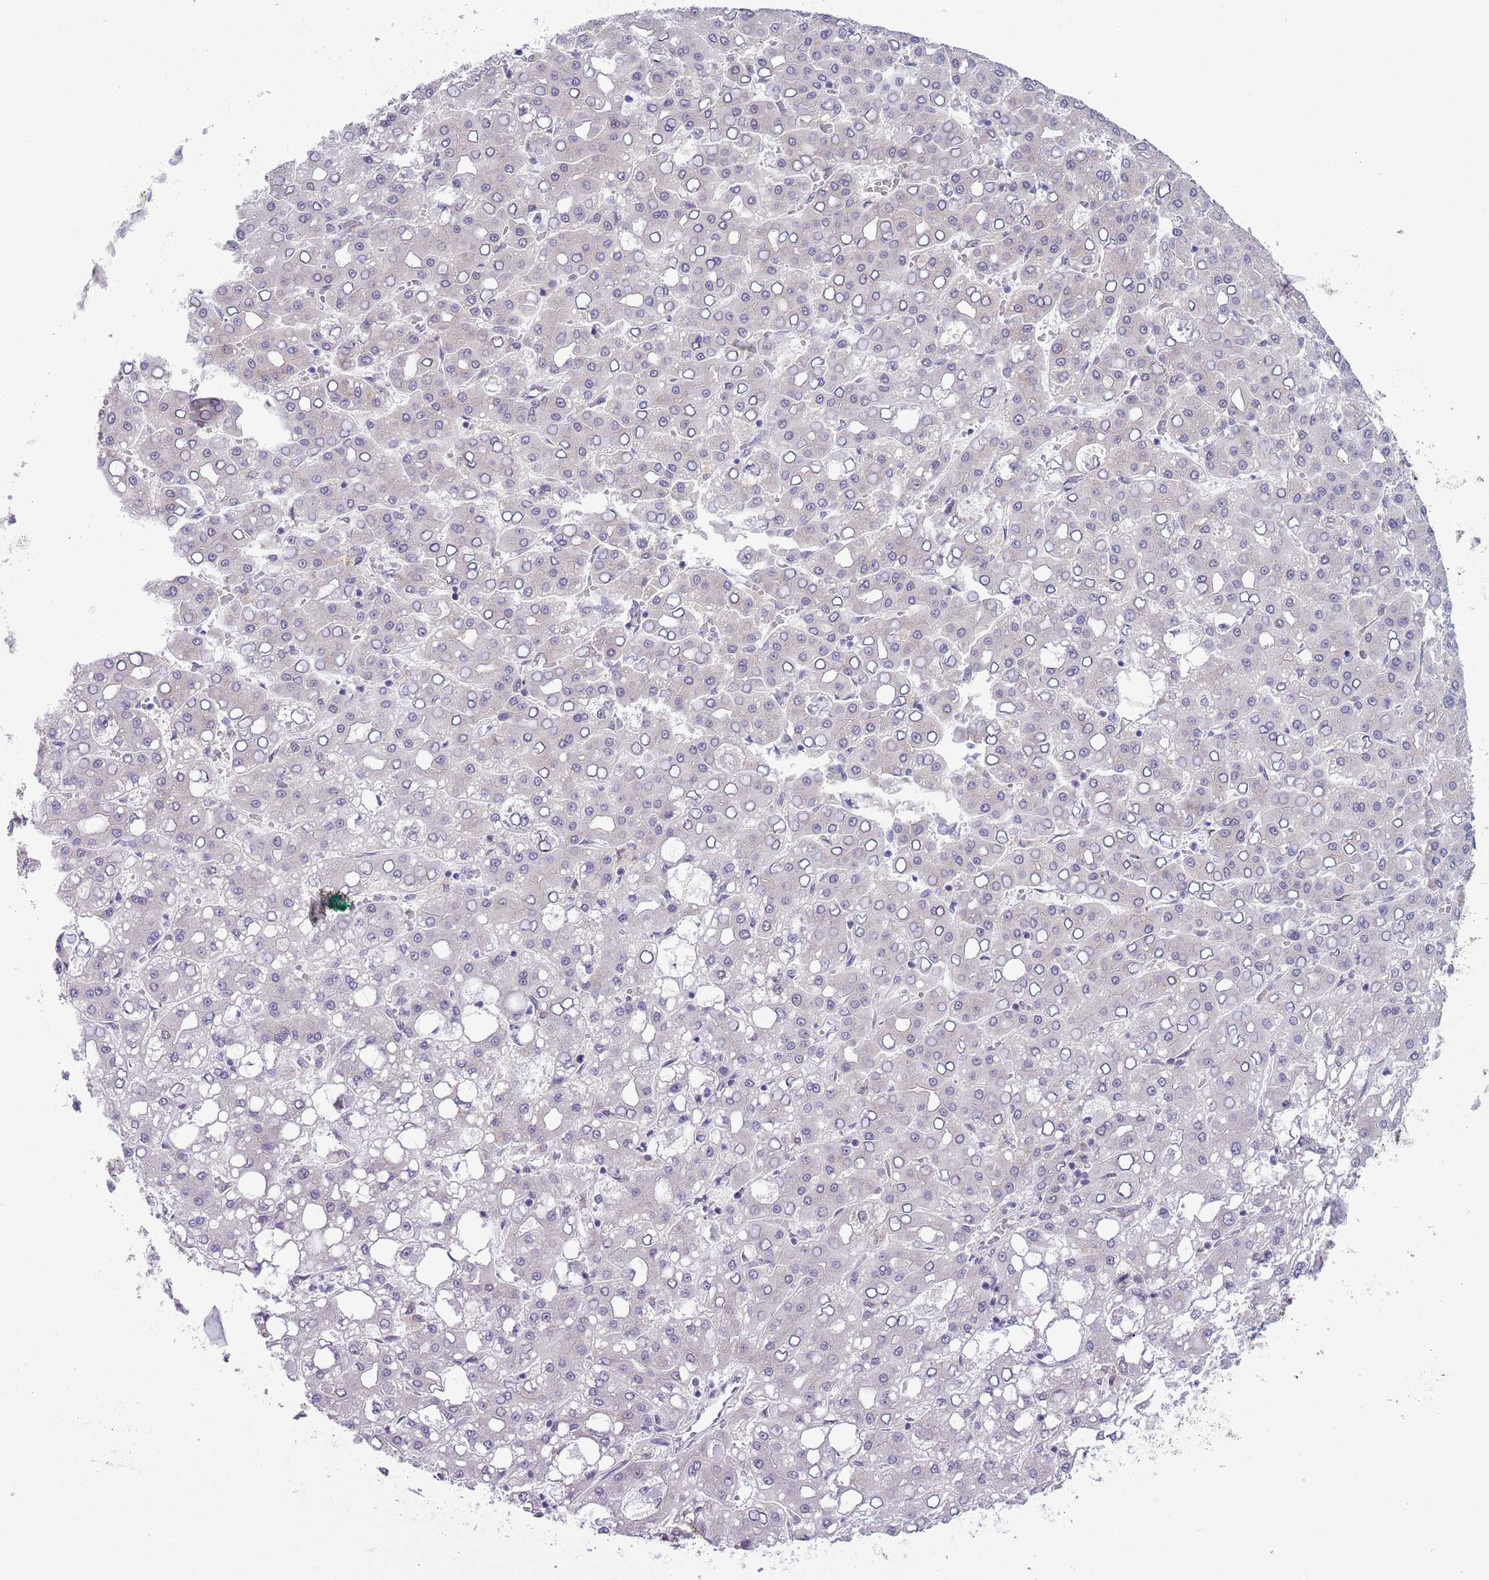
{"staining": {"intensity": "negative", "quantity": "none", "location": "none"}, "tissue": "liver cancer", "cell_type": "Tumor cells", "image_type": "cancer", "snomed": [{"axis": "morphology", "description": "Carcinoma, Hepatocellular, NOS"}, {"axis": "topography", "description": "Liver"}], "caption": "Immunohistochemical staining of liver cancer (hepatocellular carcinoma) exhibits no significant staining in tumor cells.", "gene": "ZNF576", "patient": {"sex": "male", "age": 65}}